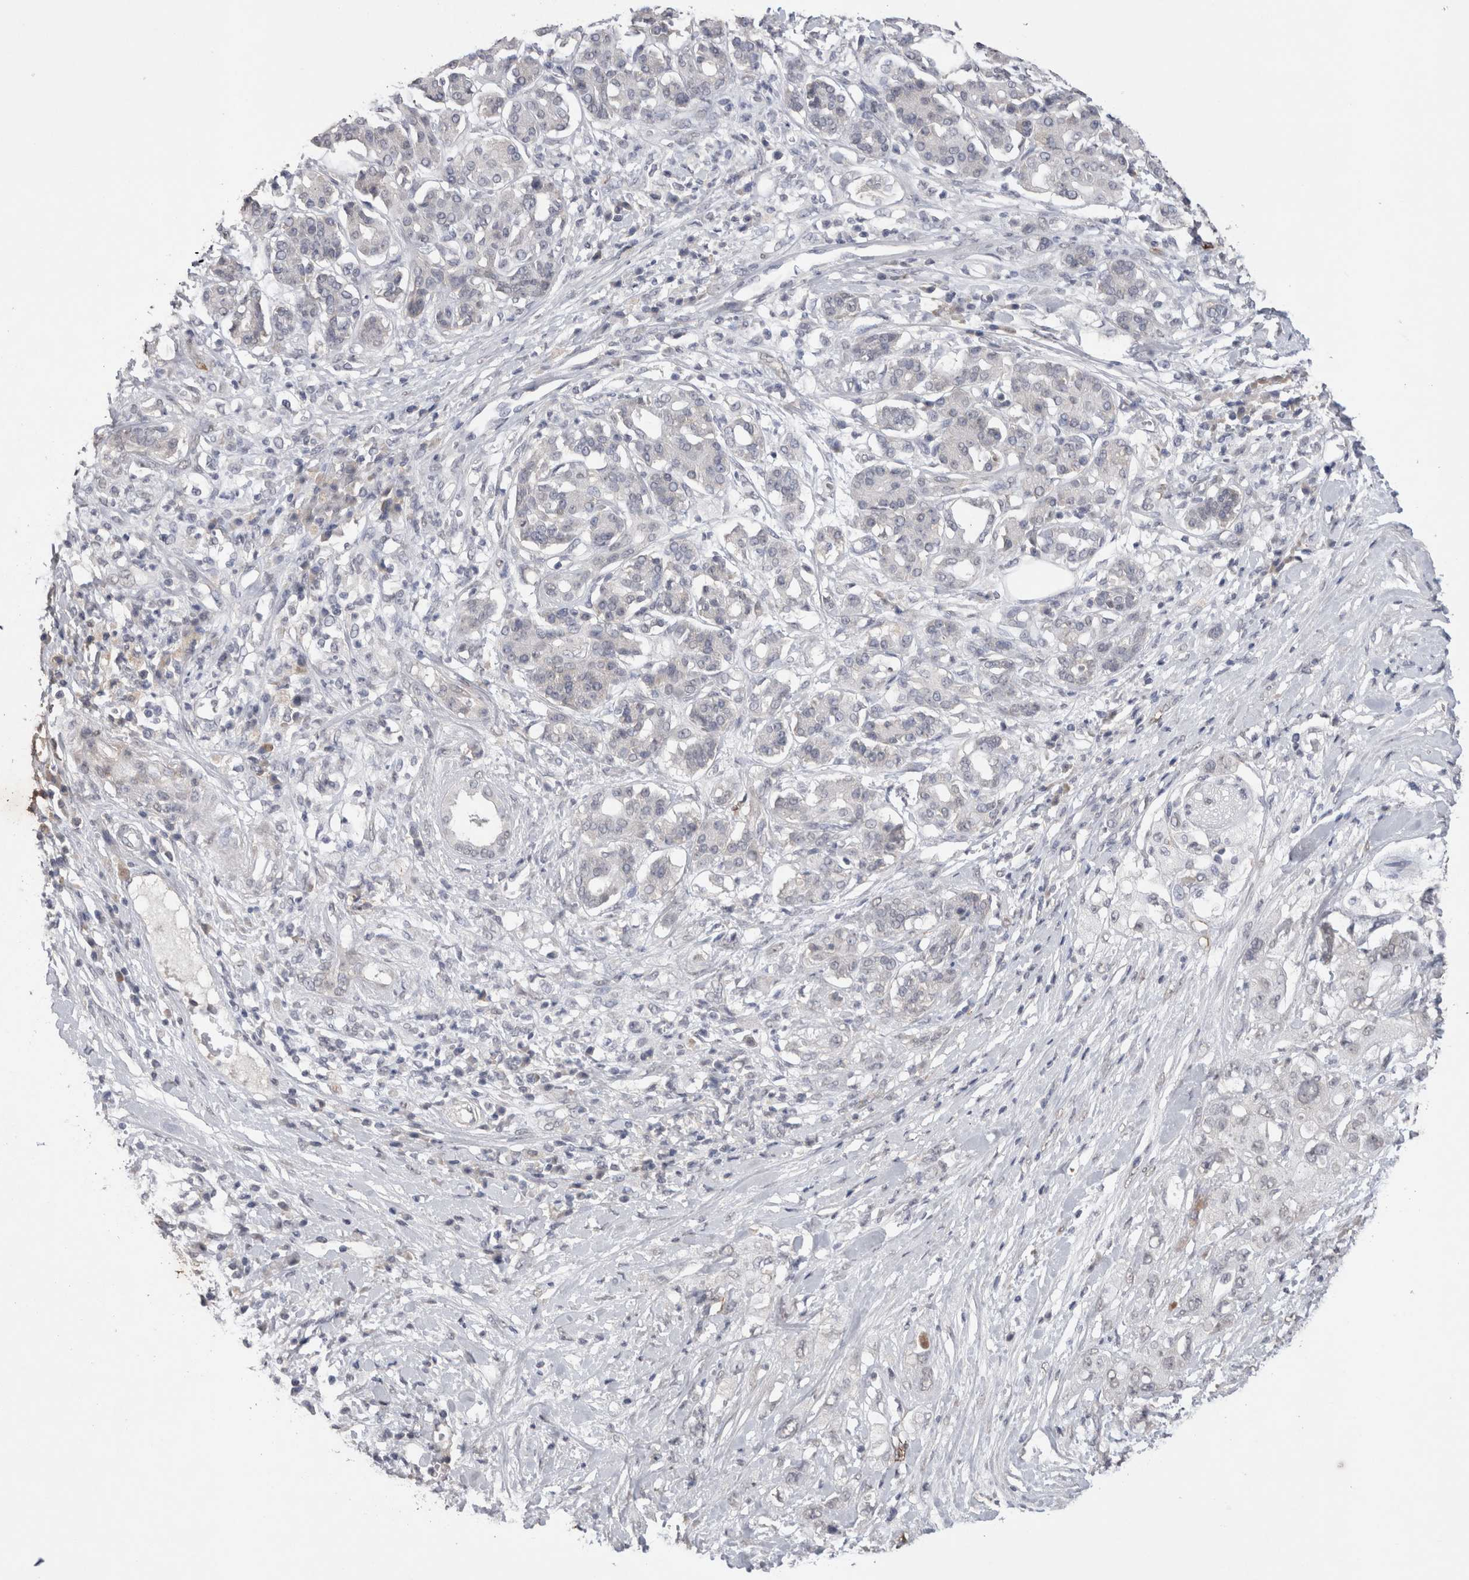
{"staining": {"intensity": "negative", "quantity": "none", "location": "none"}, "tissue": "pancreatic cancer", "cell_type": "Tumor cells", "image_type": "cancer", "snomed": [{"axis": "morphology", "description": "Adenocarcinoma, NOS"}, {"axis": "topography", "description": "Pancreas"}], "caption": "This is an immunohistochemistry image of human adenocarcinoma (pancreatic). There is no staining in tumor cells.", "gene": "CDH13", "patient": {"sex": "female", "age": 56}}